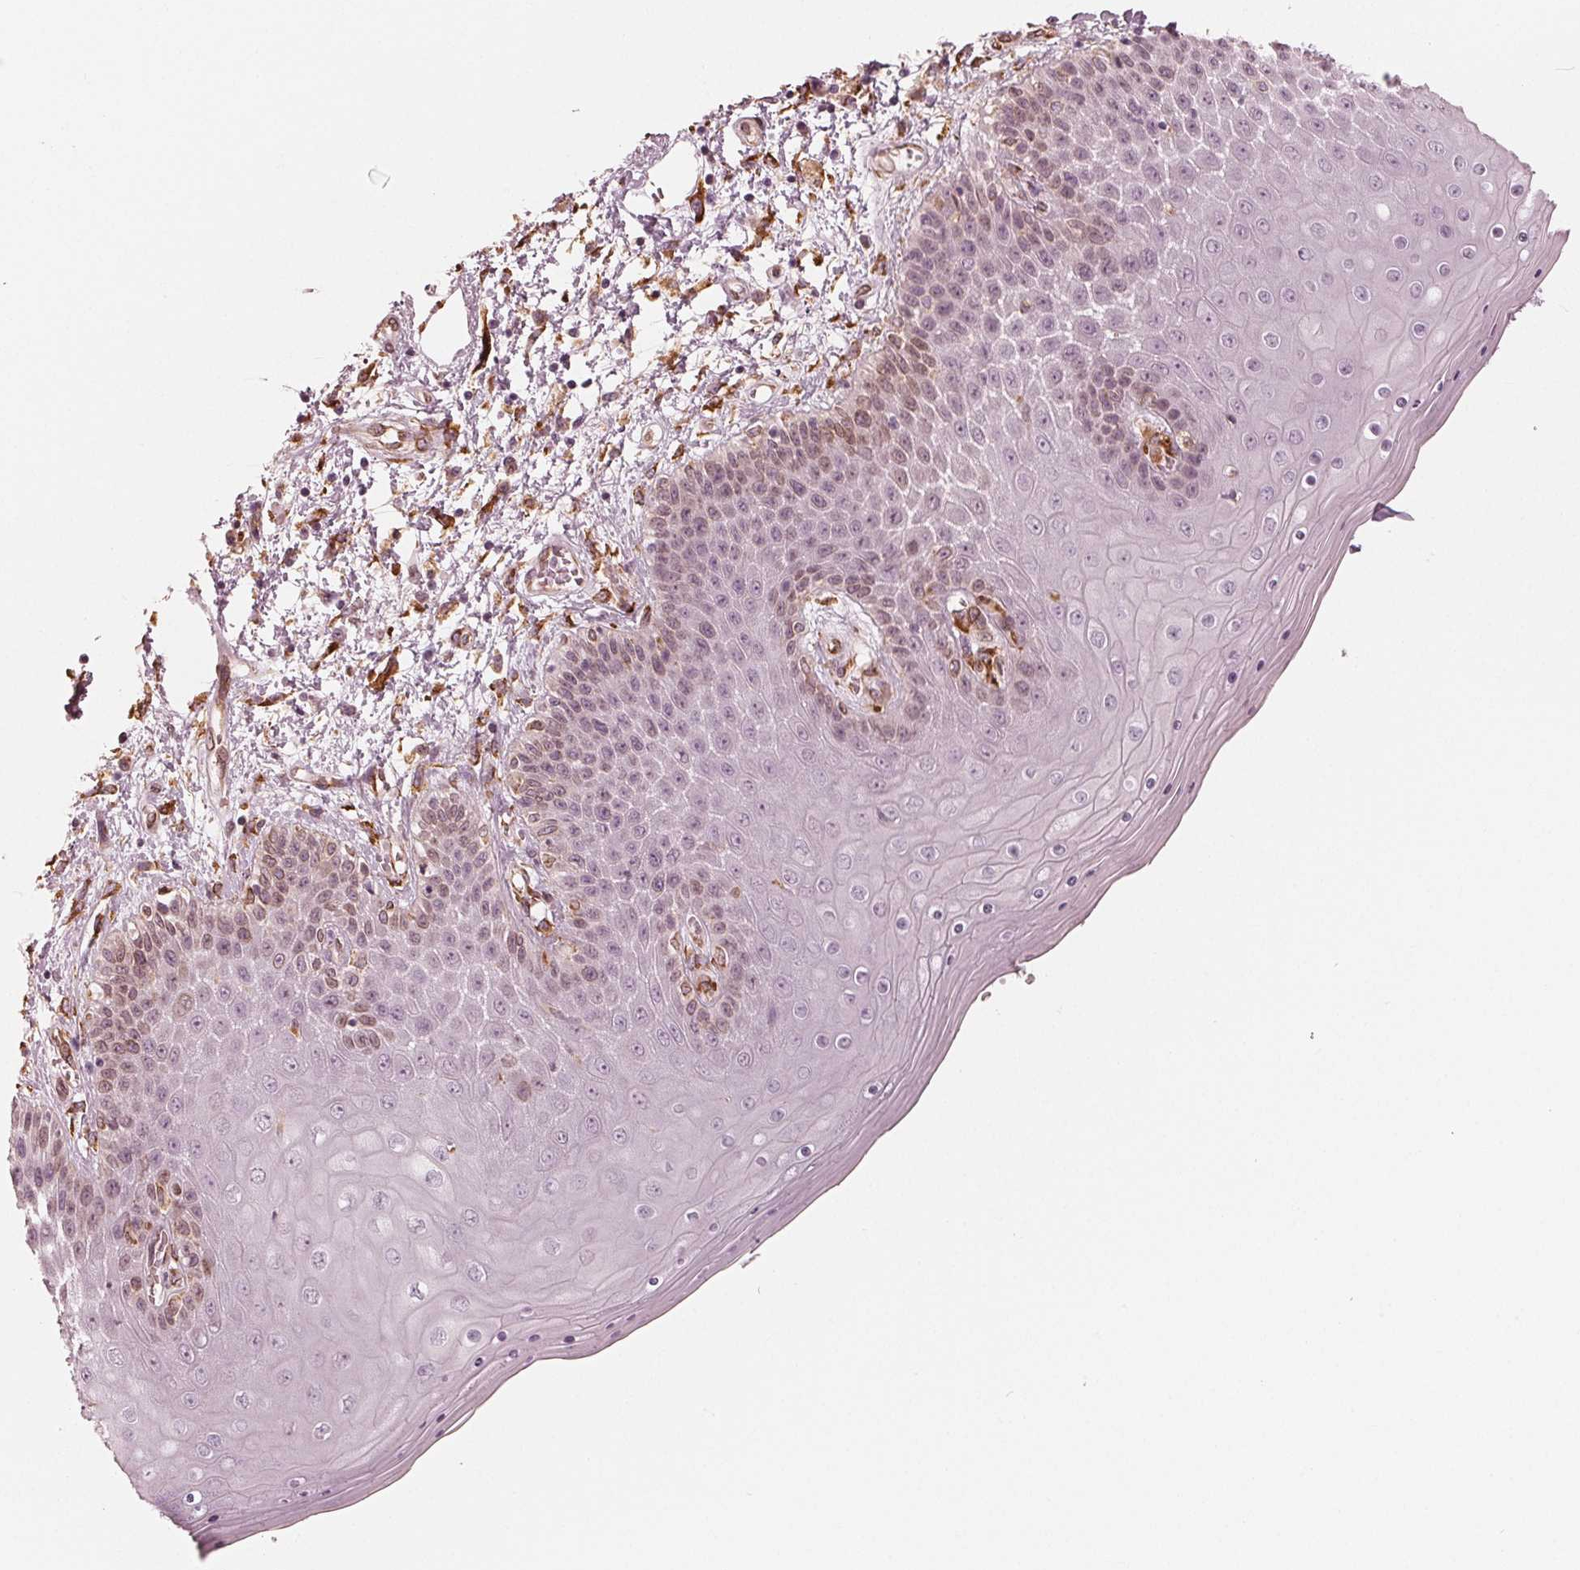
{"staining": {"intensity": "weak", "quantity": "<25%", "location": "cytoplasmic/membranous"}, "tissue": "skin", "cell_type": "Epidermal cells", "image_type": "normal", "snomed": [{"axis": "morphology", "description": "Normal tissue, NOS"}, {"axis": "topography", "description": "Anal"}], "caption": "Immunohistochemical staining of normal human skin demonstrates no significant staining in epidermal cells. Brightfield microscopy of immunohistochemistry (IHC) stained with DAB (3,3'-diaminobenzidine) (brown) and hematoxylin (blue), captured at high magnification.", "gene": "IKBIP", "patient": {"sex": "female", "age": 46}}